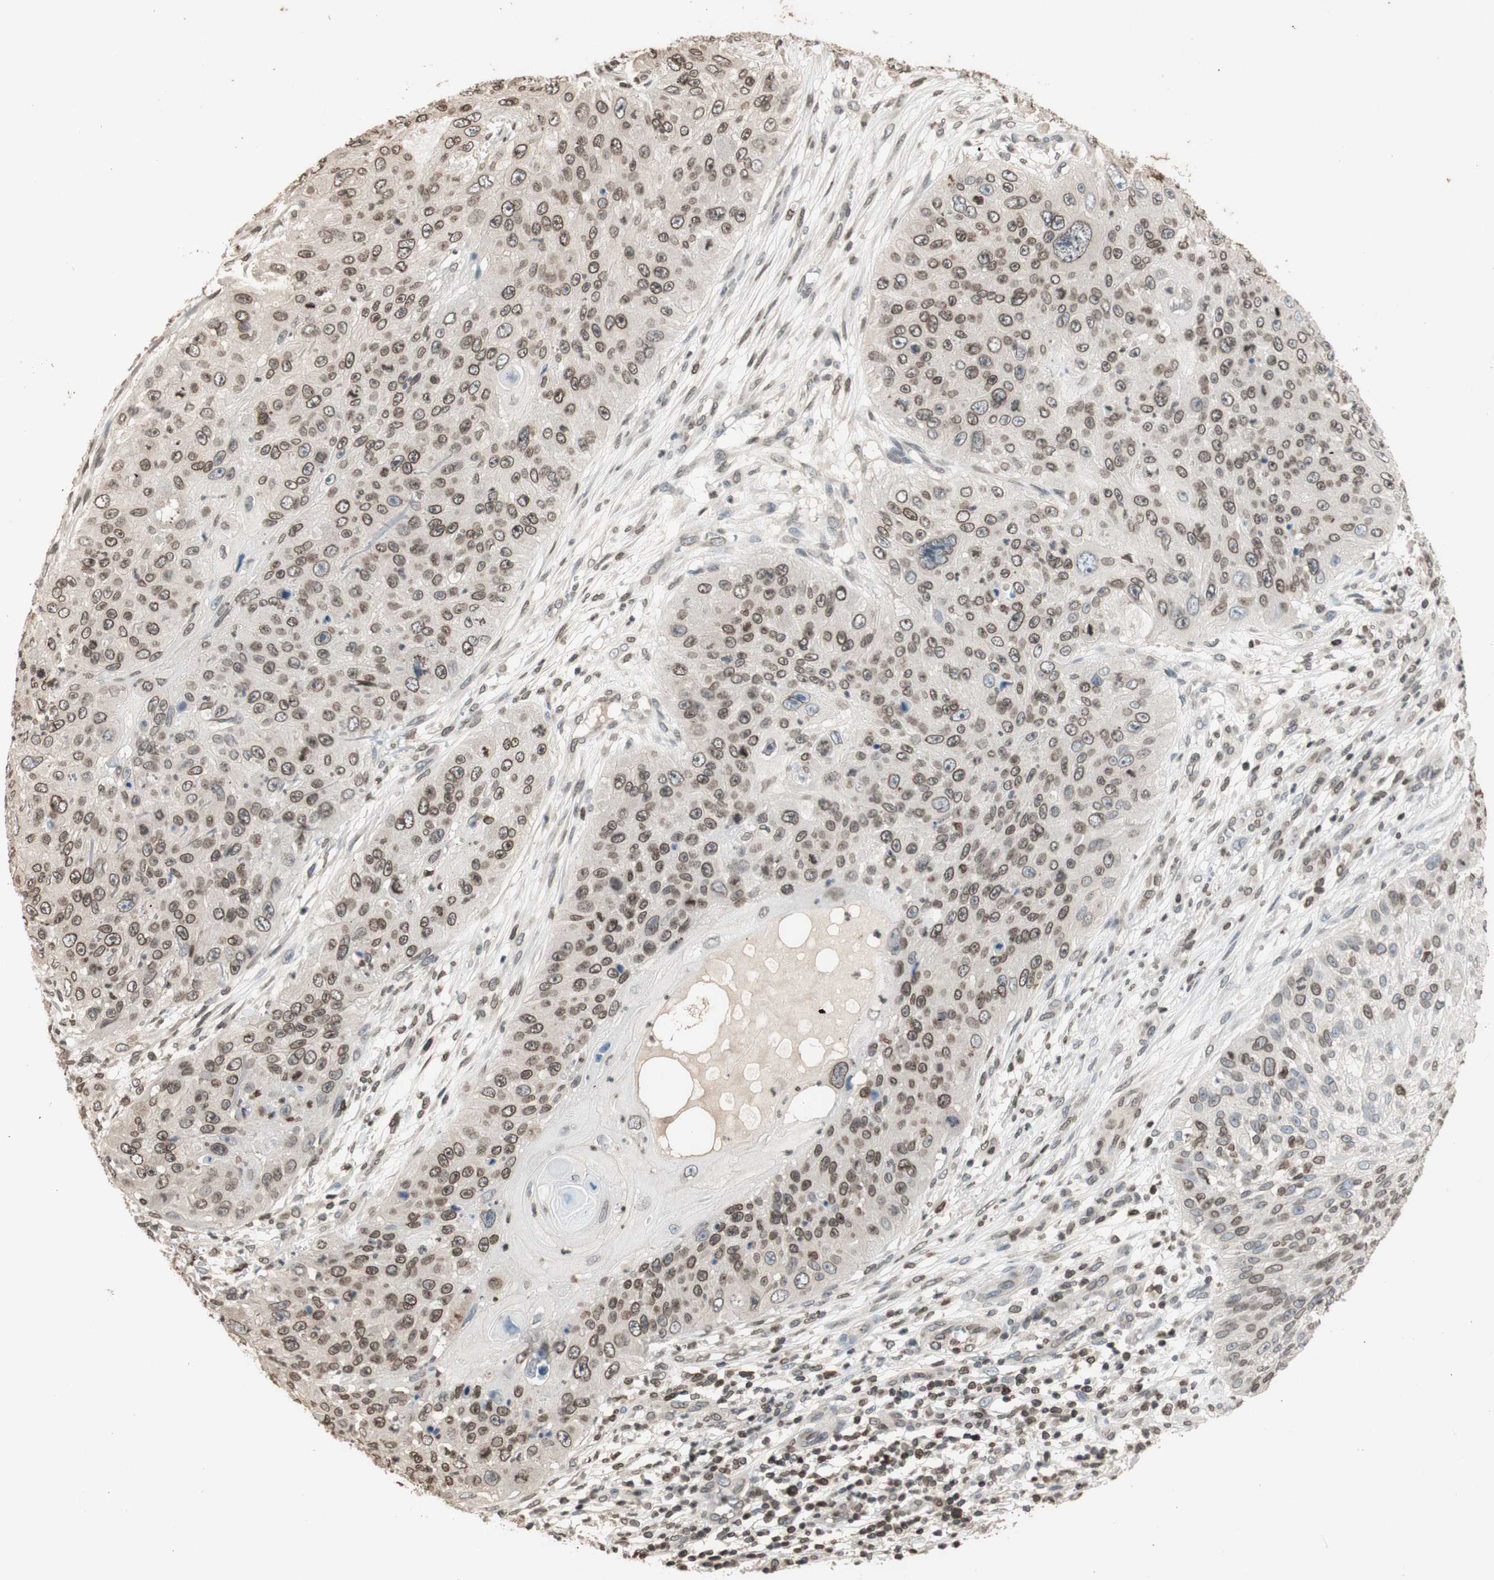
{"staining": {"intensity": "moderate", "quantity": ">75%", "location": "cytoplasmic/membranous,nuclear"}, "tissue": "skin cancer", "cell_type": "Tumor cells", "image_type": "cancer", "snomed": [{"axis": "morphology", "description": "Squamous cell carcinoma, NOS"}, {"axis": "topography", "description": "Skin"}], "caption": "Skin cancer (squamous cell carcinoma) stained for a protein demonstrates moderate cytoplasmic/membranous and nuclear positivity in tumor cells.", "gene": "TMPO", "patient": {"sex": "female", "age": 80}}